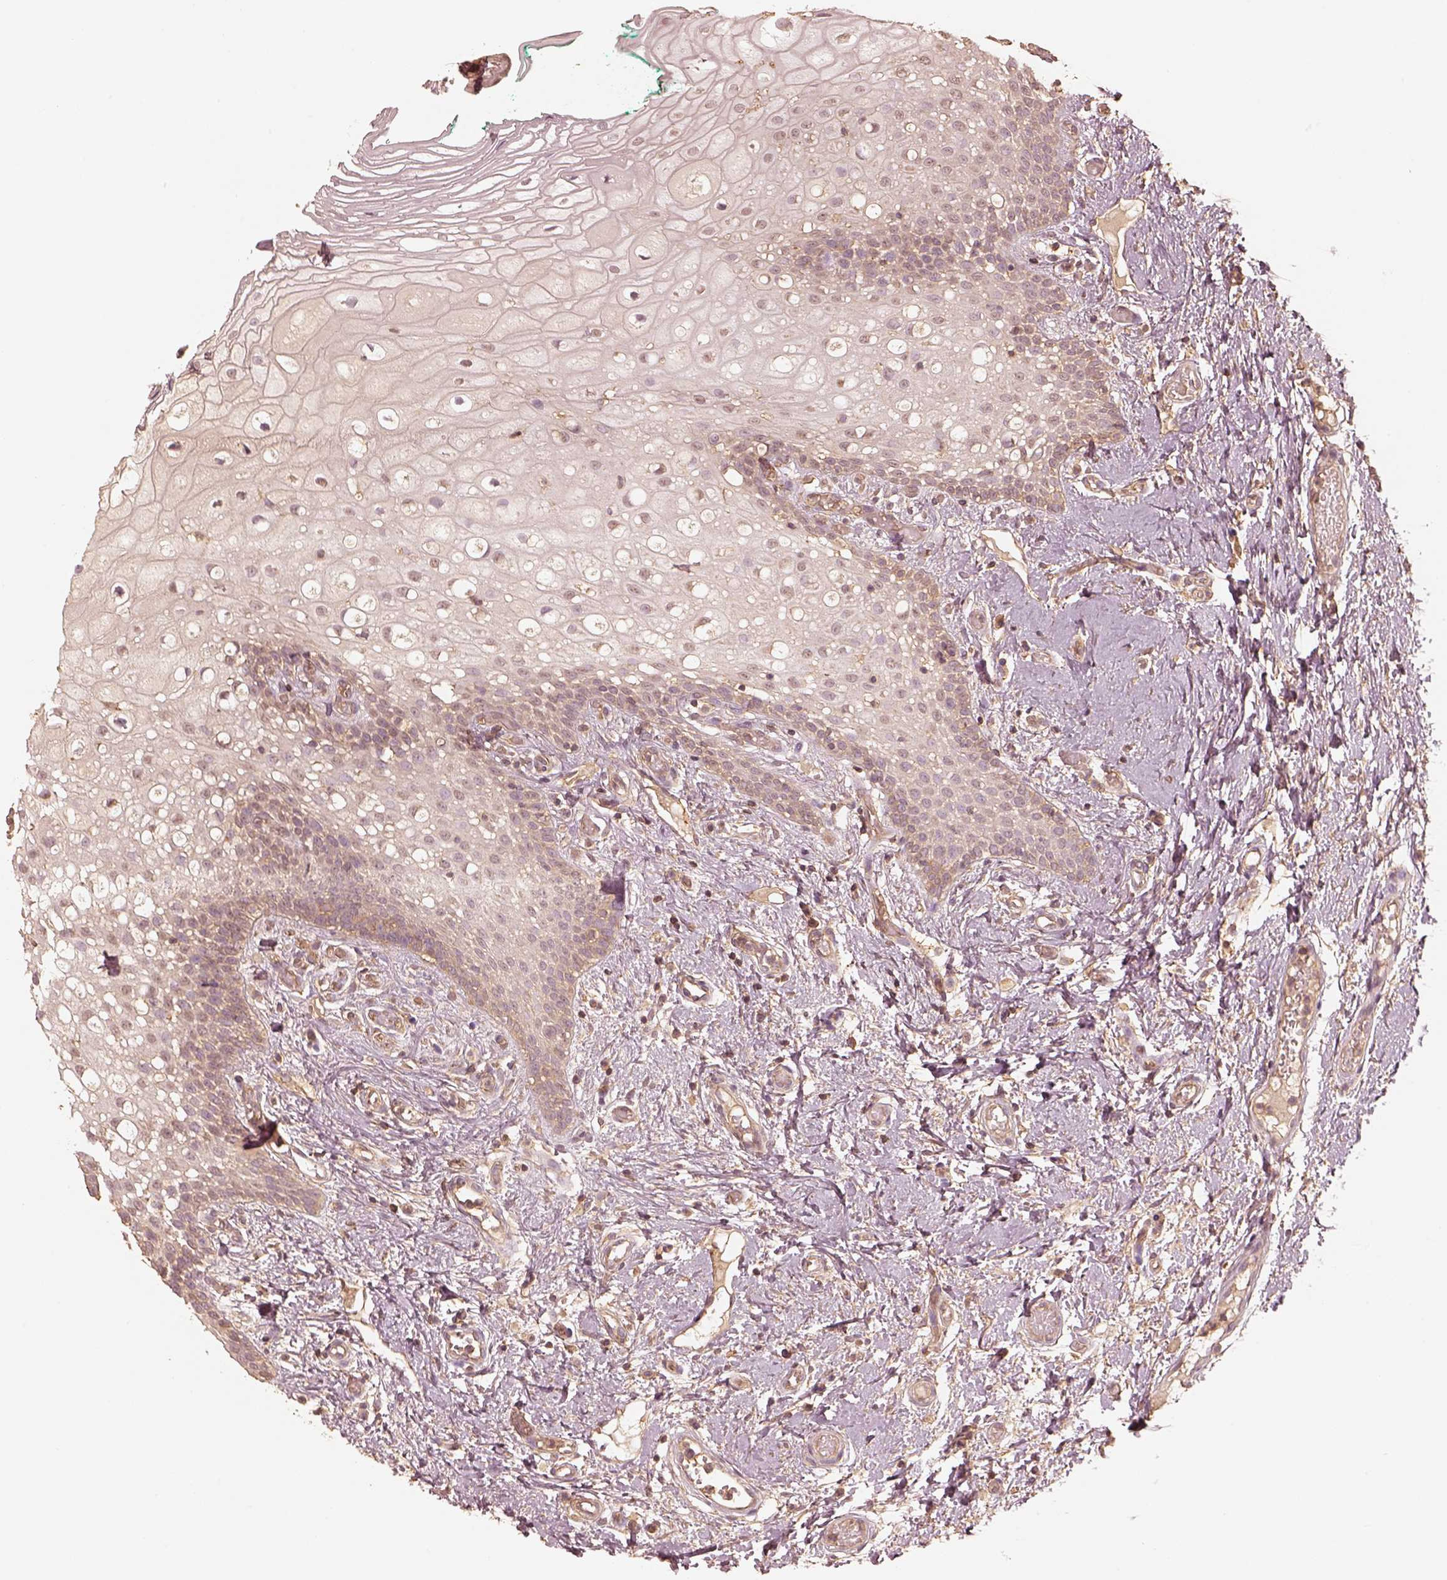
{"staining": {"intensity": "negative", "quantity": "none", "location": "none"}, "tissue": "oral mucosa", "cell_type": "Squamous epithelial cells", "image_type": "normal", "snomed": [{"axis": "morphology", "description": "Normal tissue, NOS"}, {"axis": "topography", "description": "Oral tissue"}], "caption": "This is an immunohistochemistry photomicrograph of benign human oral mucosa. There is no staining in squamous epithelial cells.", "gene": "WDR7", "patient": {"sex": "female", "age": 83}}